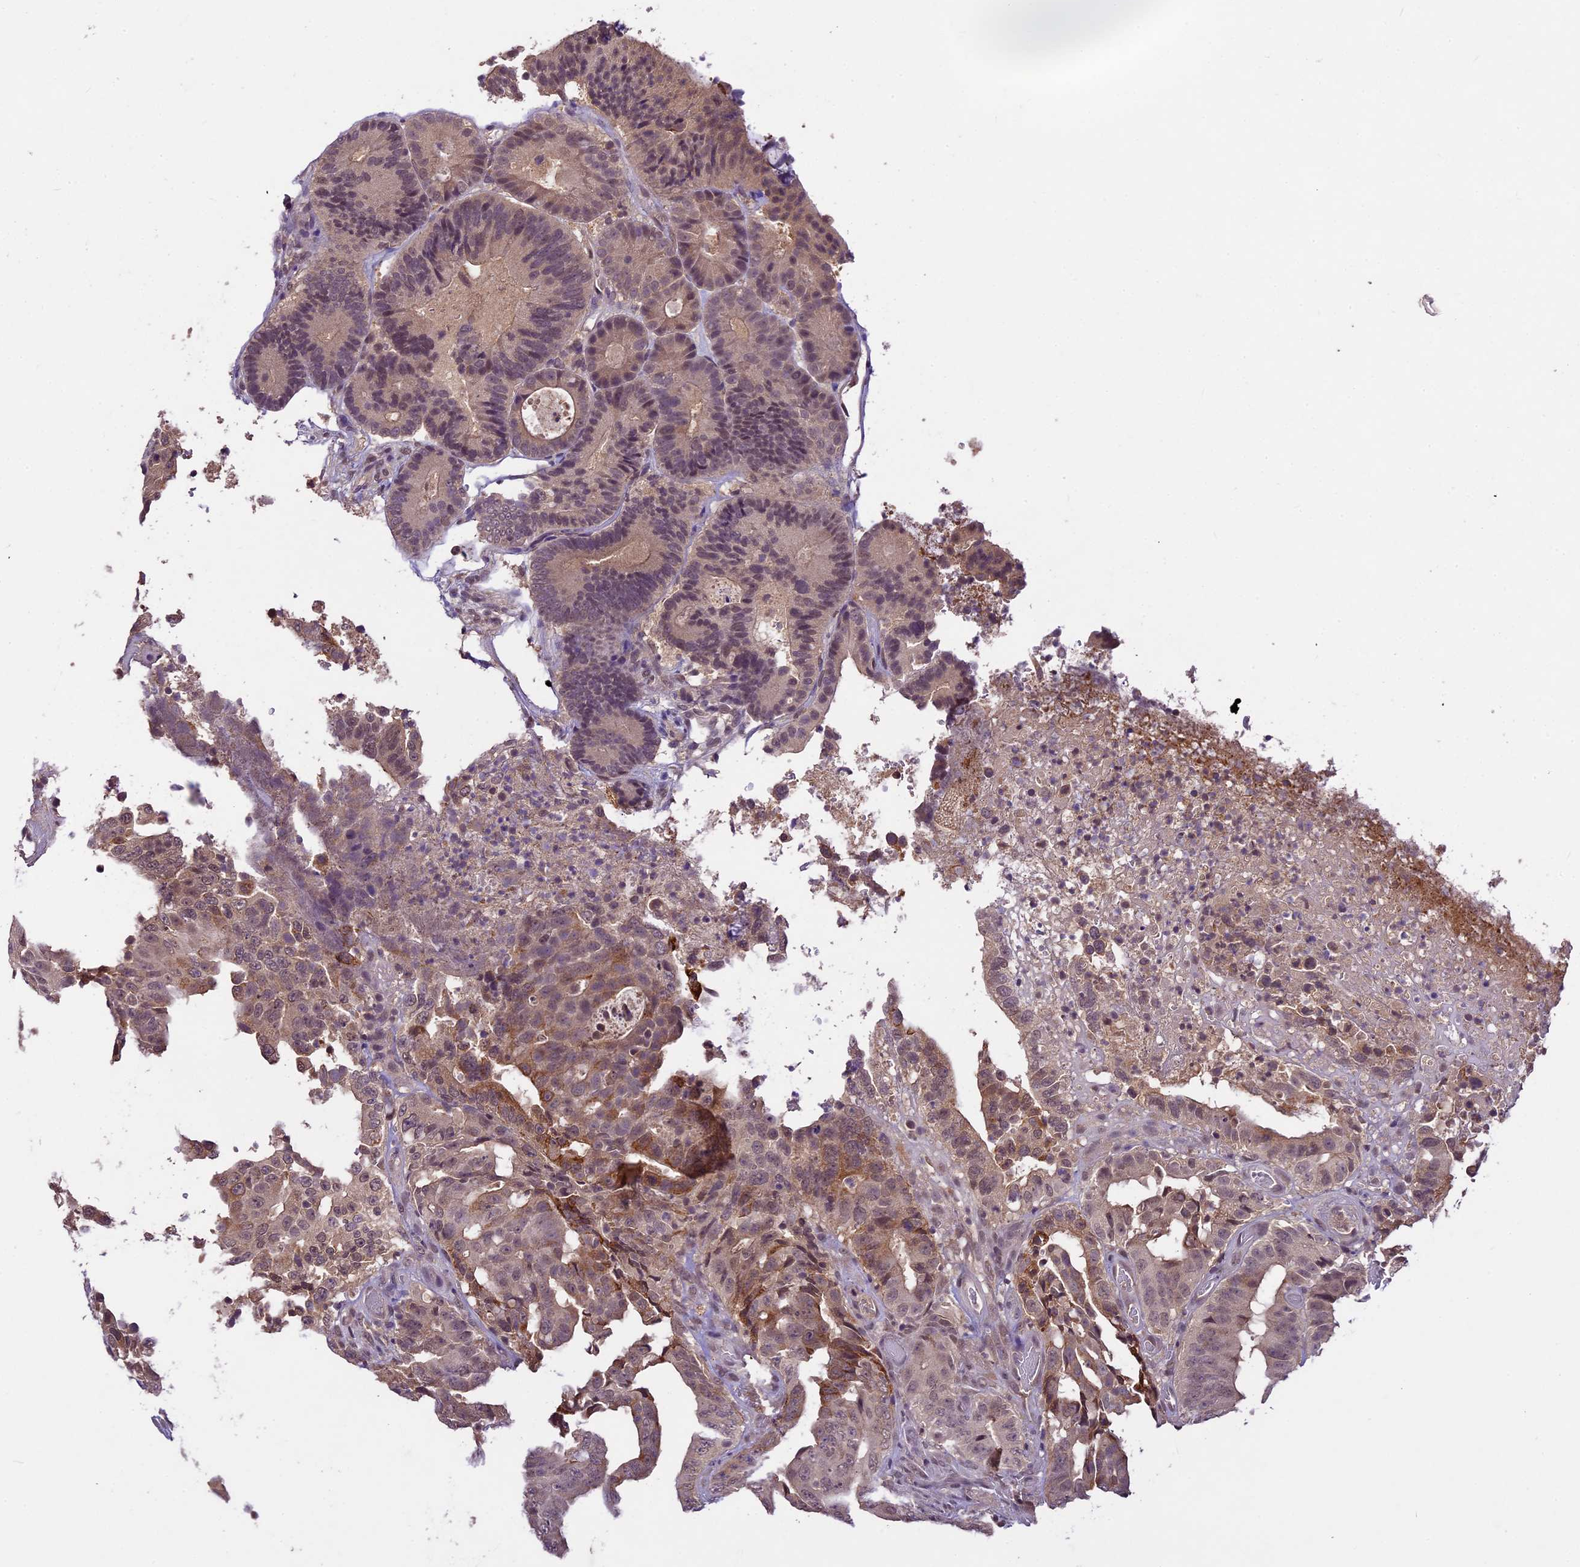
{"staining": {"intensity": "moderate", "quantity": "<25%", "location": "cytoplasmic/membranous,nuclear"}, "tissue": "colorectal cancer", "cell_type": "Tumor cells", "image_type": "cancer", "snomed": [{"axis": "morphology", "description": "Adenocarcinoma, NOS"}, {"axis": "topography", "description": "Colon"}], "caption": "There is low levels of moderate cytoplasmic/membranous and nuclear positivity in tumor cells of colorectal cancer (adenocarcinoma), as demonstrated by immunohistochemical staining (brown color).", "gene": "ATP10A", "patient": {"sex": "male", "age": 83}}